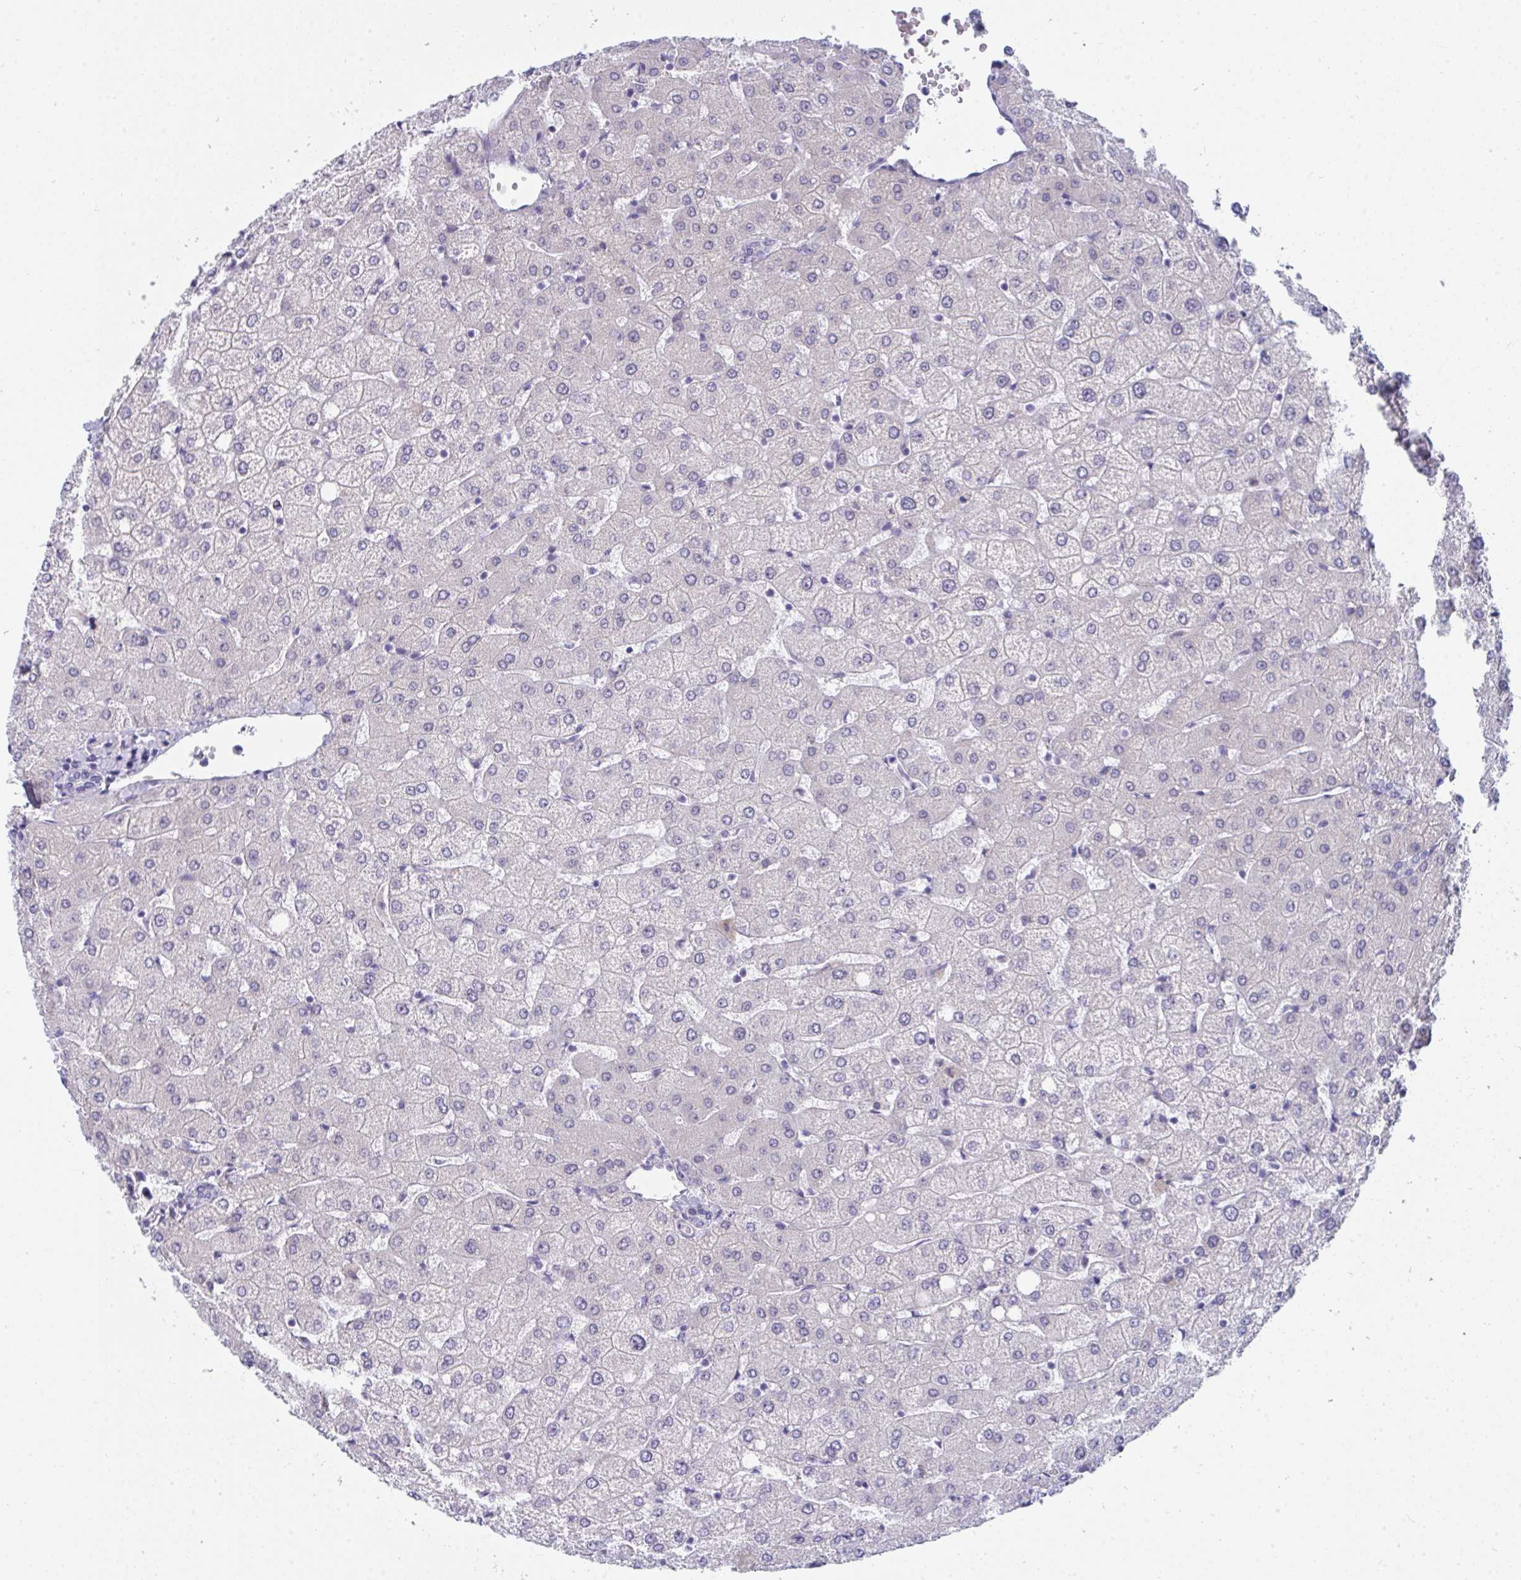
{"staining": {"intensity": "negative", "quantity": "none", "location": "none"}, "tissue": "liver", "cell_type": "Cholangiocytes", "image_type": "normal", "snomed": [{"axis": "morphology", "description": "Normal tissue, NOS"}, {"axis": "topography", "description": "Liver"}], "caption": "A histopathology image of human liver is negative for staining in cholangiocytes. (DAB immunohistochemistry, high magnification).", "gene": "CDK13", "patient": {"sex": "female", "age": 54}}